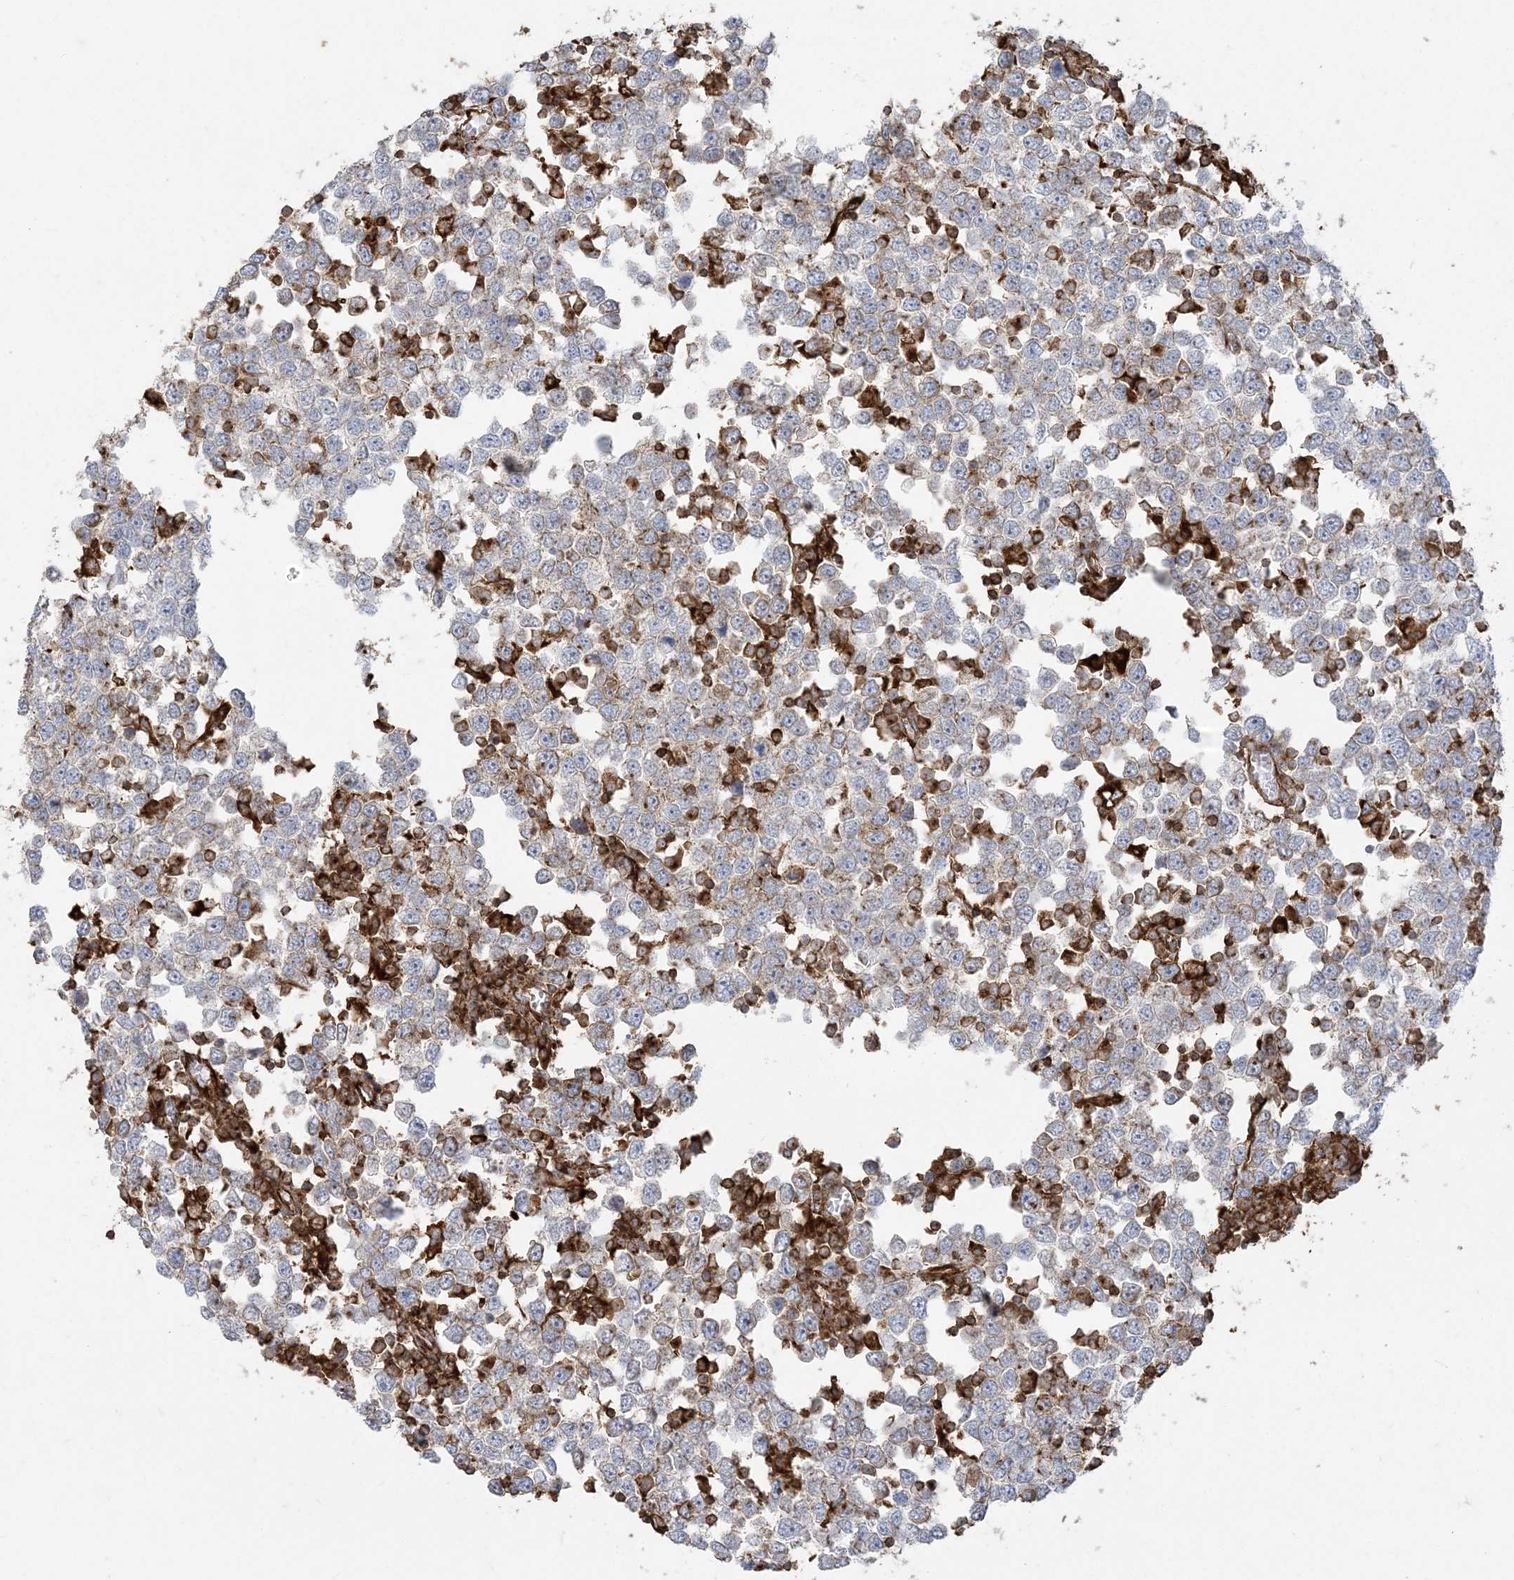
{"staining": {"intensity": "moderate", "quantity": "<25%", "location": "cytoplasmic/membranous"}, "tissue": "testis cancer", "cell_type": "Tumor cells", "image_type": "cancer", "snomed": [{"axis": "morphology", "description": "Seminoma, NOS"}, {"axis": "topography", "description": "Testis"}], "caption": "Protein staining shows moderate cytoplasmic/membranous expression in approximately <25% of tumor cells in testis cancer.", "gene": "DERL3", "patient": {"sex": "male", "age": 65}}